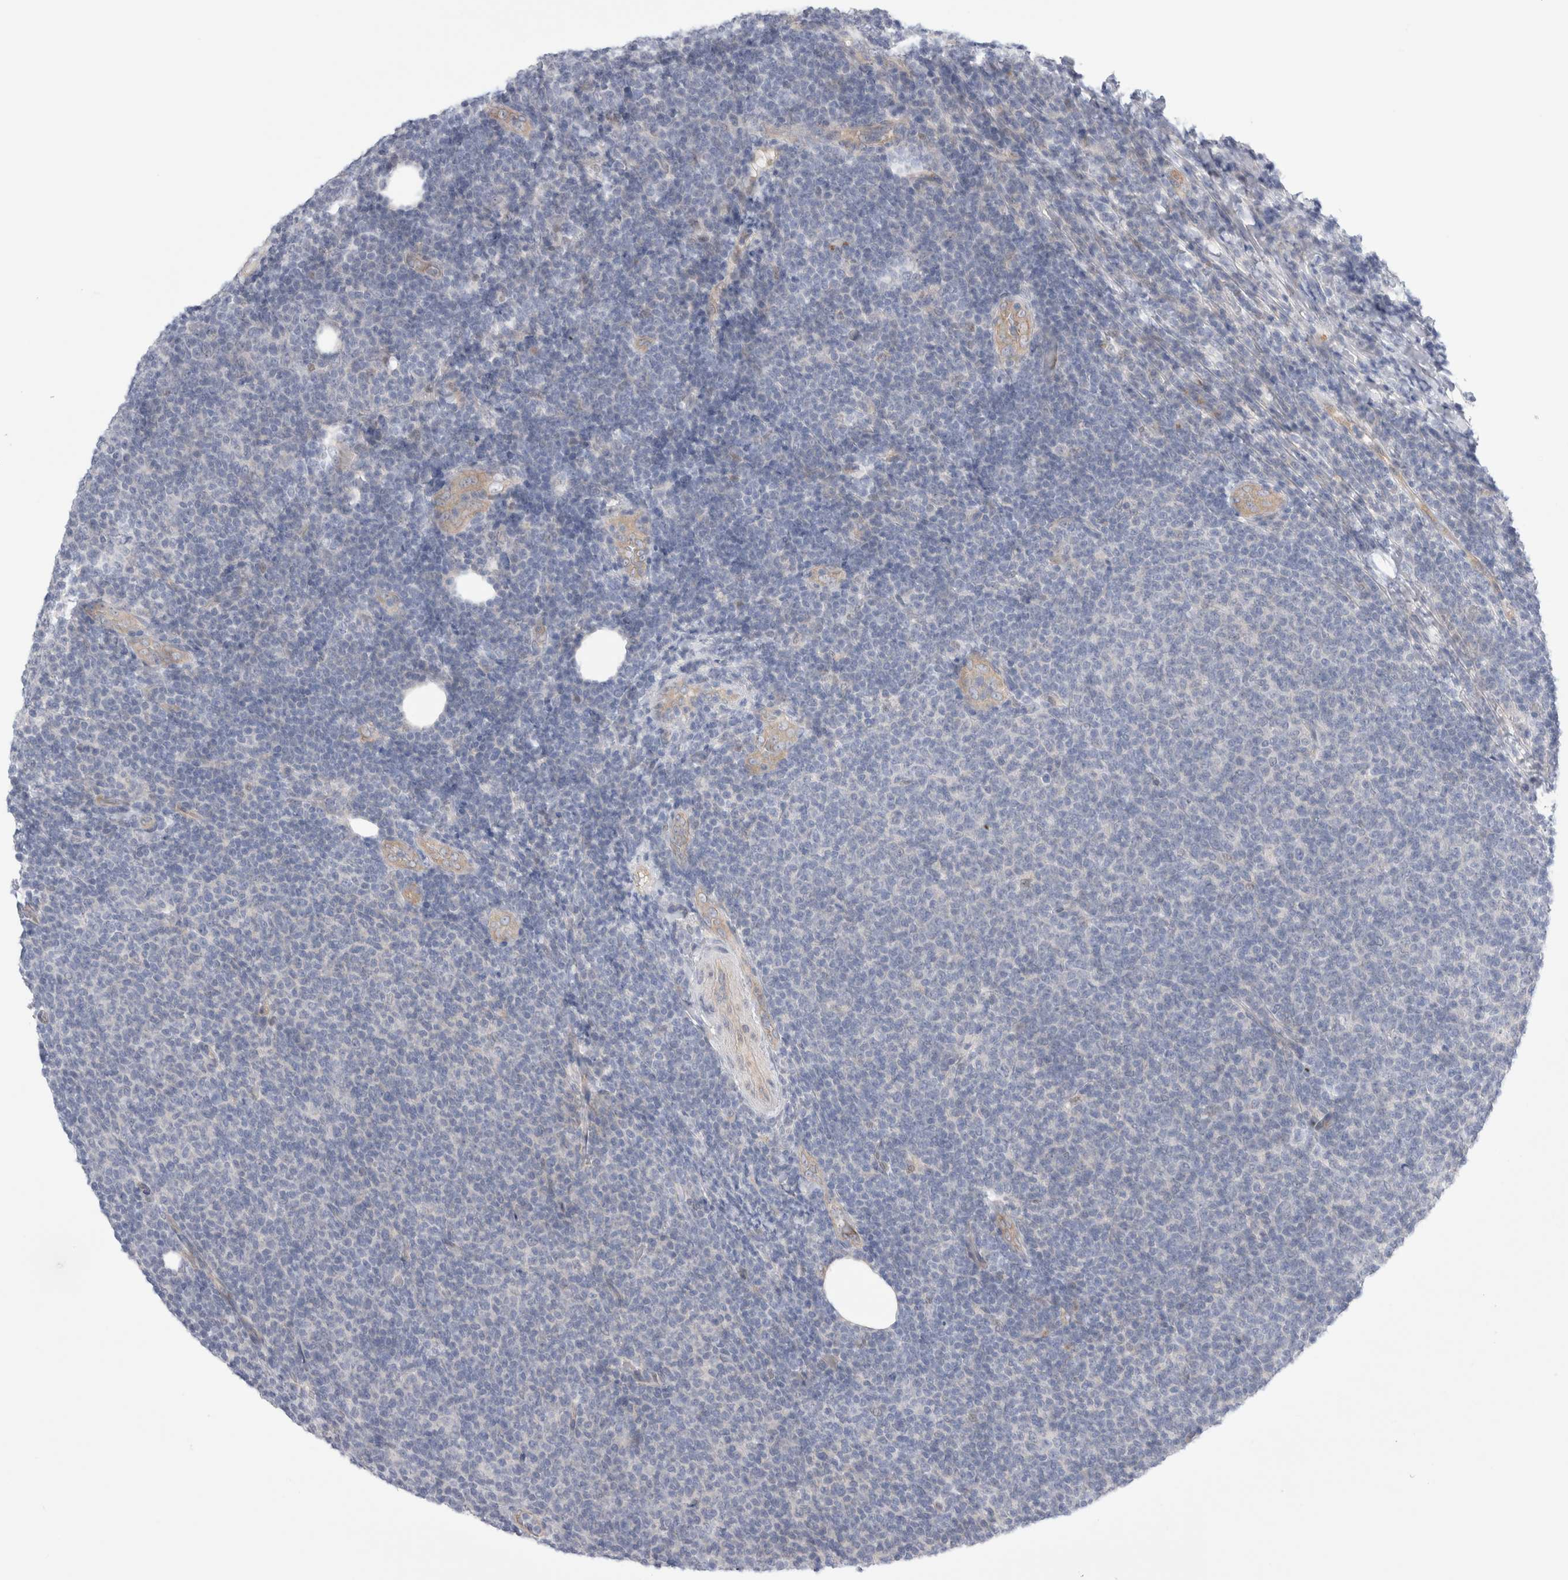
{"staining": {"intensity": "negative", "quantity": "none", "location": "none"}, "tissue": "lymphoma", "cell_type": "Tumor cells", "image_type": "cancer", "snomed": [{"axis": "morphology", "description": "Malignant lymphoma, non-Hodgkin's type, Low grade"}, {"axis": "topography", "description": "Lymph node"}], "caption": "High power microscopy micrograph of an immunohistochemistry photomicrograph of low-grade malignant lymphoma, non-Hodgkin's type, revealing no significant positivity in tumor cells.", "gene": "TAFA5", "patient": {"sex": "male", "age": 66}}